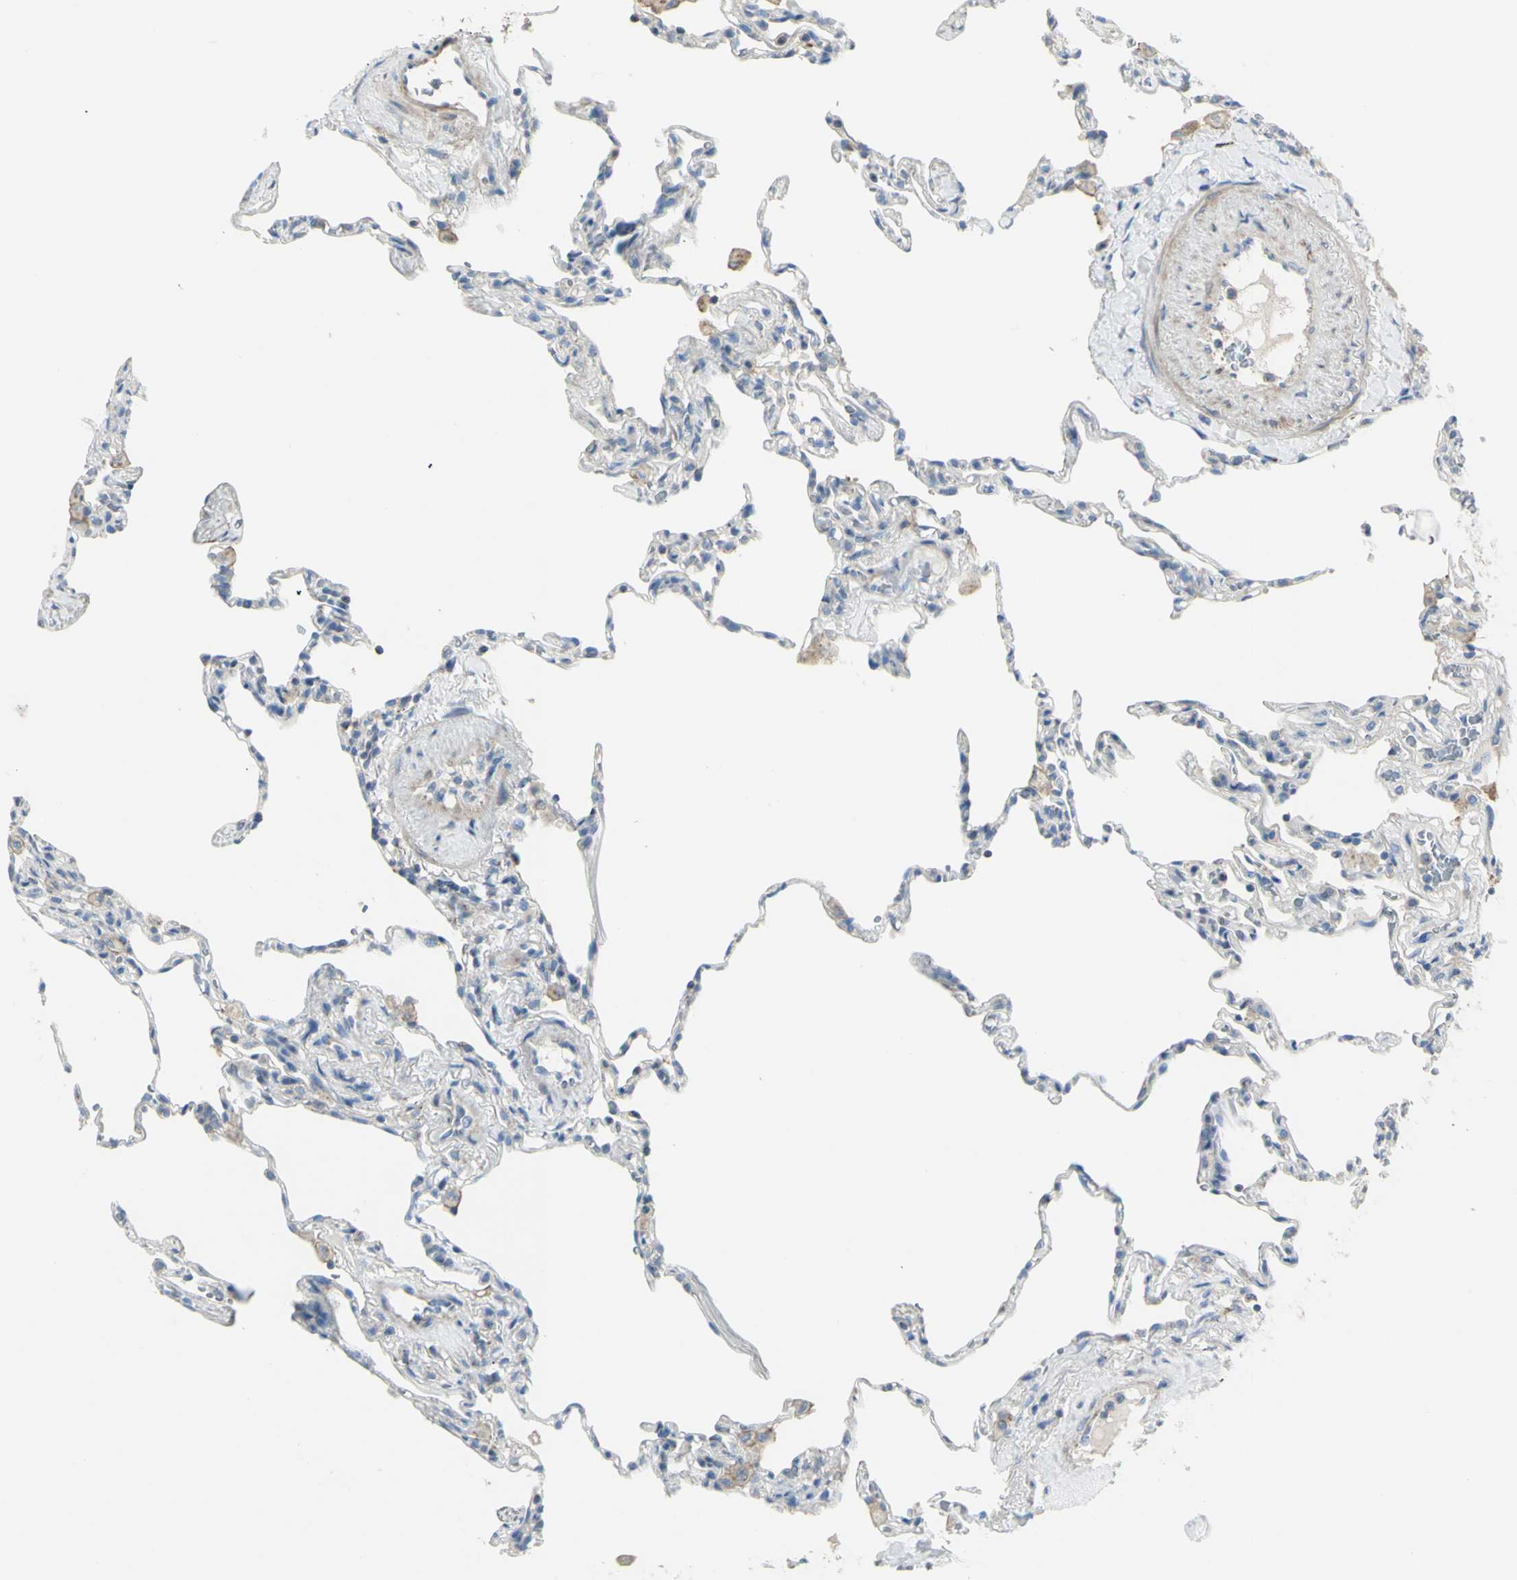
{"staining": {"intensity": "negative", "quantity": "none", "location": "none"}, "tissue": "lung", "cell_type": "Alveolar cells", "image_type": "normal", "snomed": [{"axis": "morphology", "description": "Normal tissue, NOS"}, {"axis": "topography", "description": "Lung"}], "caption": "IHC micrograph of normal lung: human lung stained with DAB (3,3'-diaminobenzidine) reveals no significant protein staining in alveolar cells. (DAB immunohistochemistry (IHC) visualized using brightfield microscopy, high magnification).", "gene": "B4GALT3", "patient": {"sex": "male", "age": 59}}